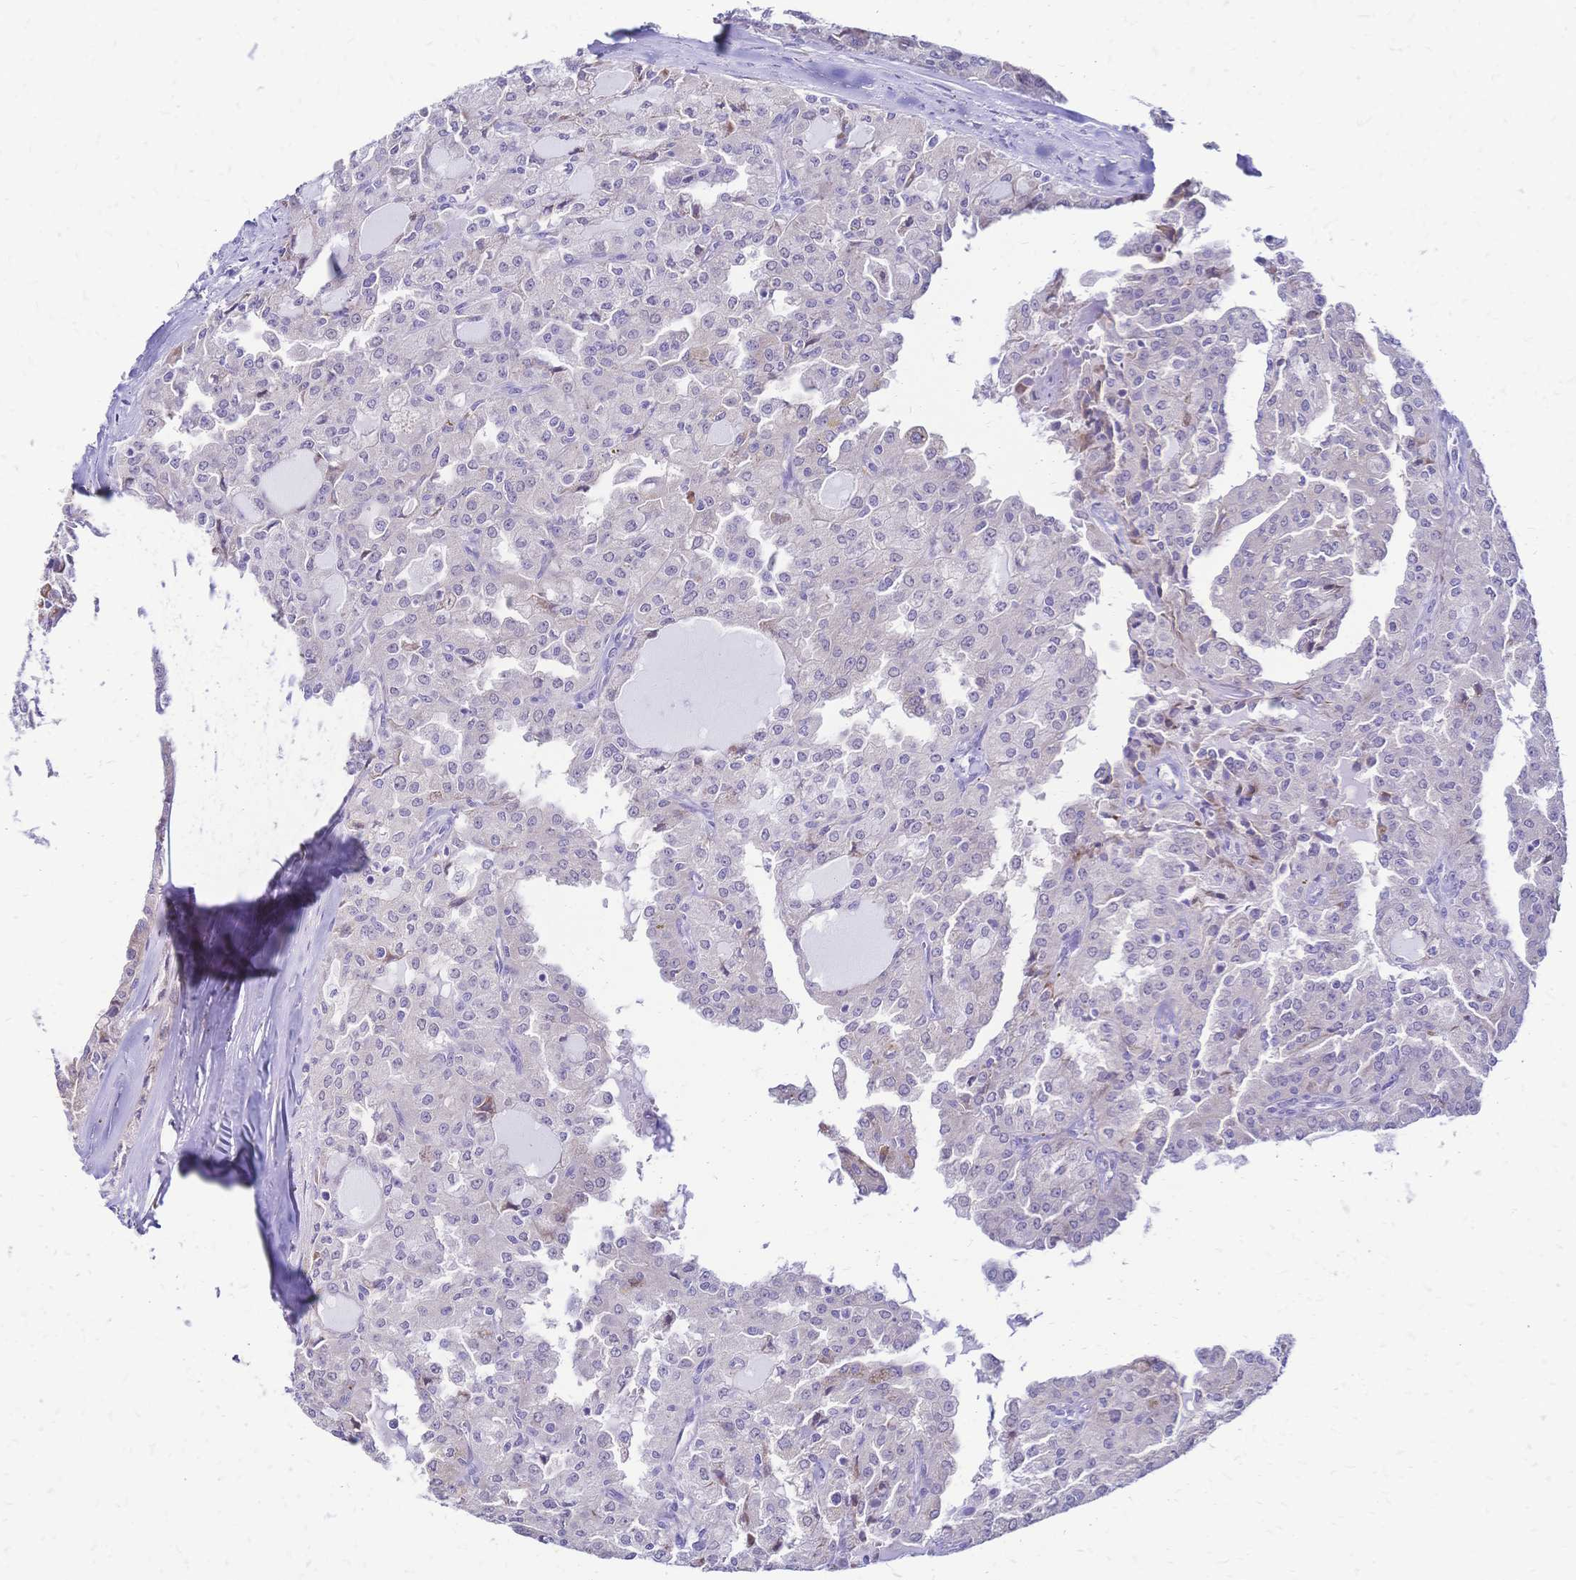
{"staining": {"intensity": "negative", "quantity": "none", "location": "none"}, "tissue": "head and neck cancer", "cell_type": "Tumor cells", "image_type": "cancer", "snomed": [{"axis": "morphology", "description": "Adenocarcinoma, NOS"}, {"axis": "topography", "description": "Head-Neck"}], "caption": "DAB immunohistochemical staining of head and neck cancer exhibits no significant expression in tumor cells.", "gene": "GRB7", "patient": {"sex": "male", "age": 64}}